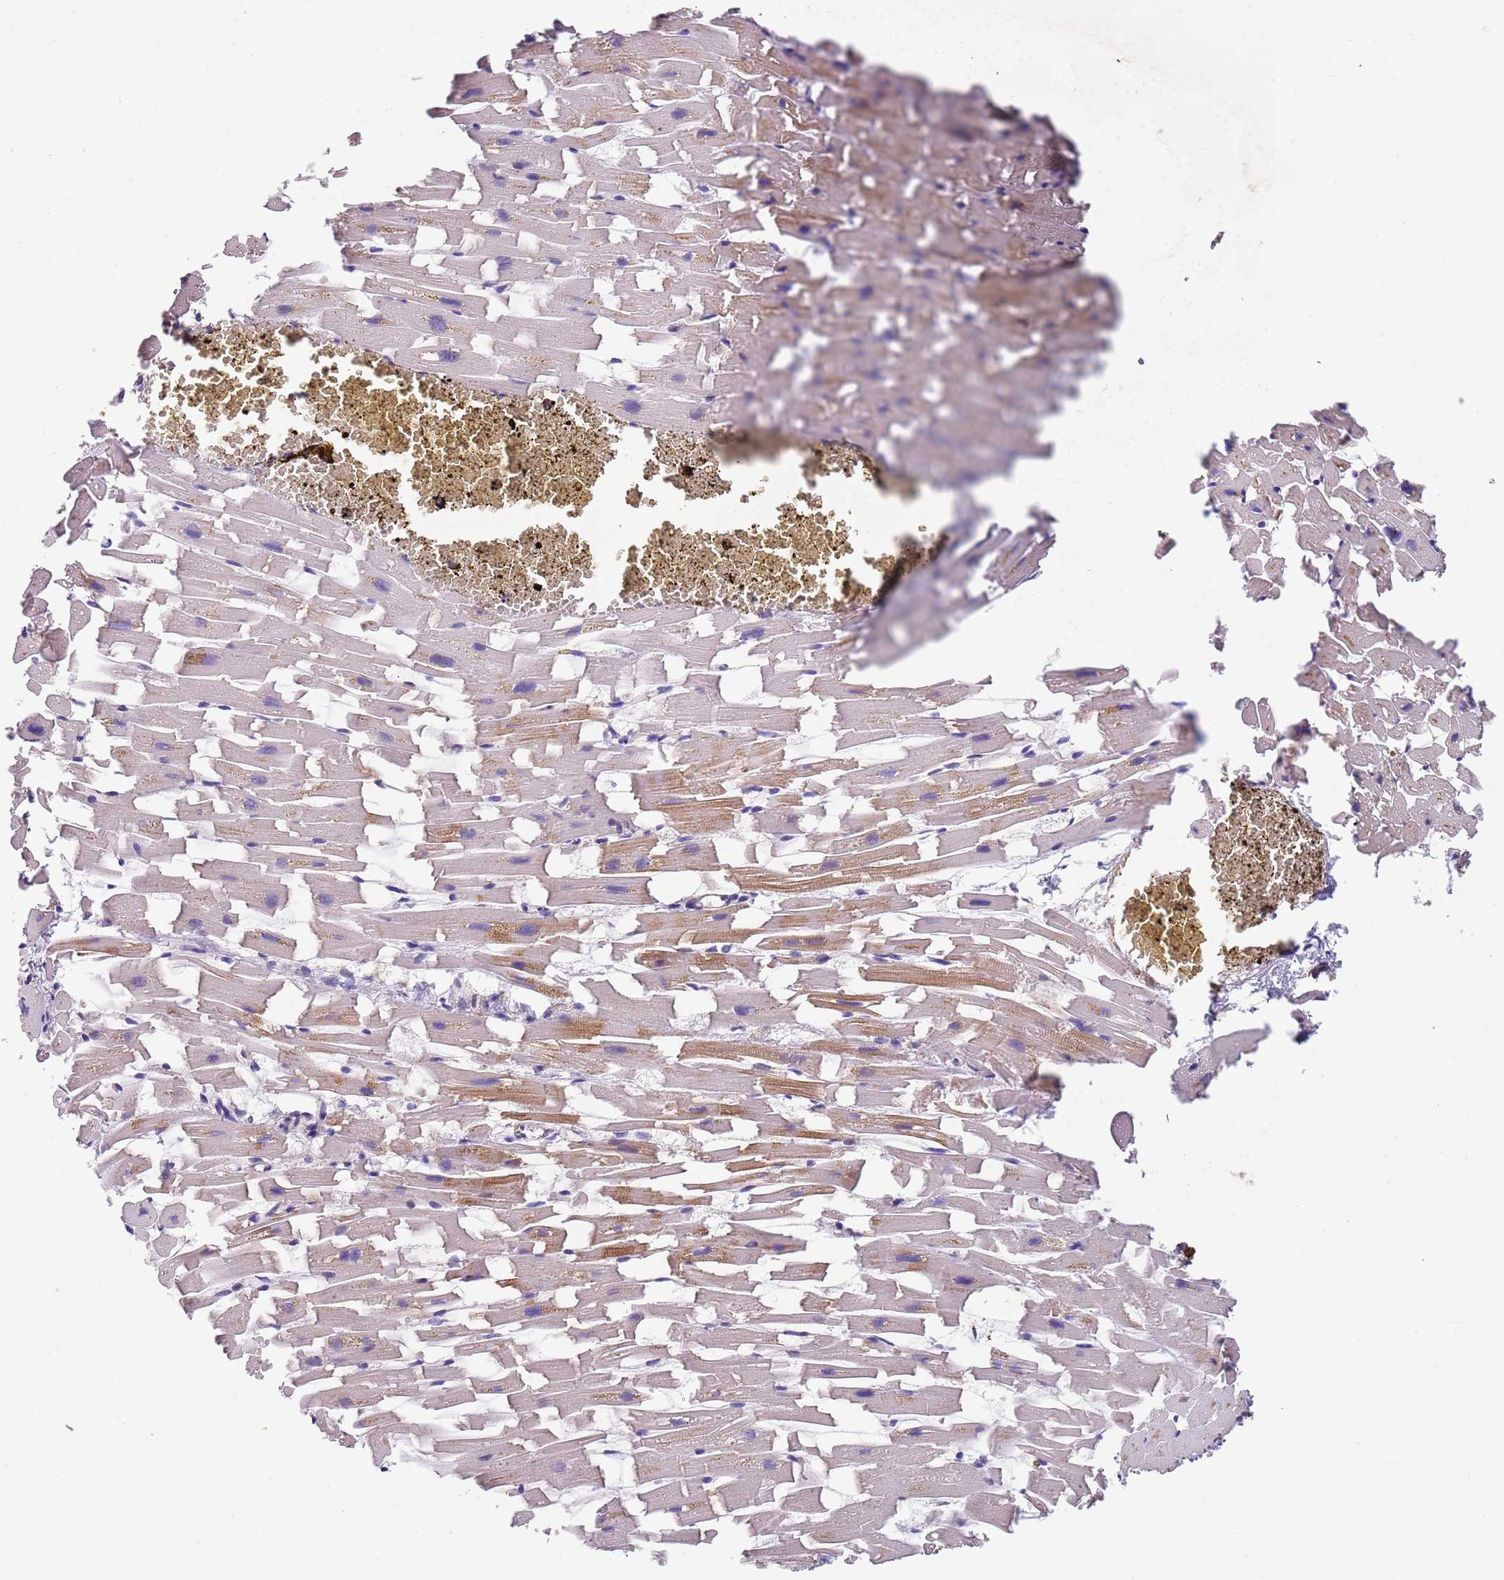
{"staining": {"intensity": "moderate", "quantity": "25%-75%", "location": "cytoplasmic/membranous"}, "tissue": "heart muscle", "cell_type": "Cardiomyocytes", "image_type": "normal", "snomed": [{"axis": "morphology", "description": "Normal tissue, NOS"}, {"axis": "topography", "description": "Heart"}], "caption": "Cardiomyocytes reveal moderate cytoplasmic/membranous expression in approximately 25%-75% of cells in normal heart muscle. The protein is stained brown, and the nuclei are stained in blue (DAB (3,3'-diaminobenzidine) IHC with brightfield microscopy, high magnification).", "gene": "SYT4", "patient": {"sex": "female", "age": 64}}